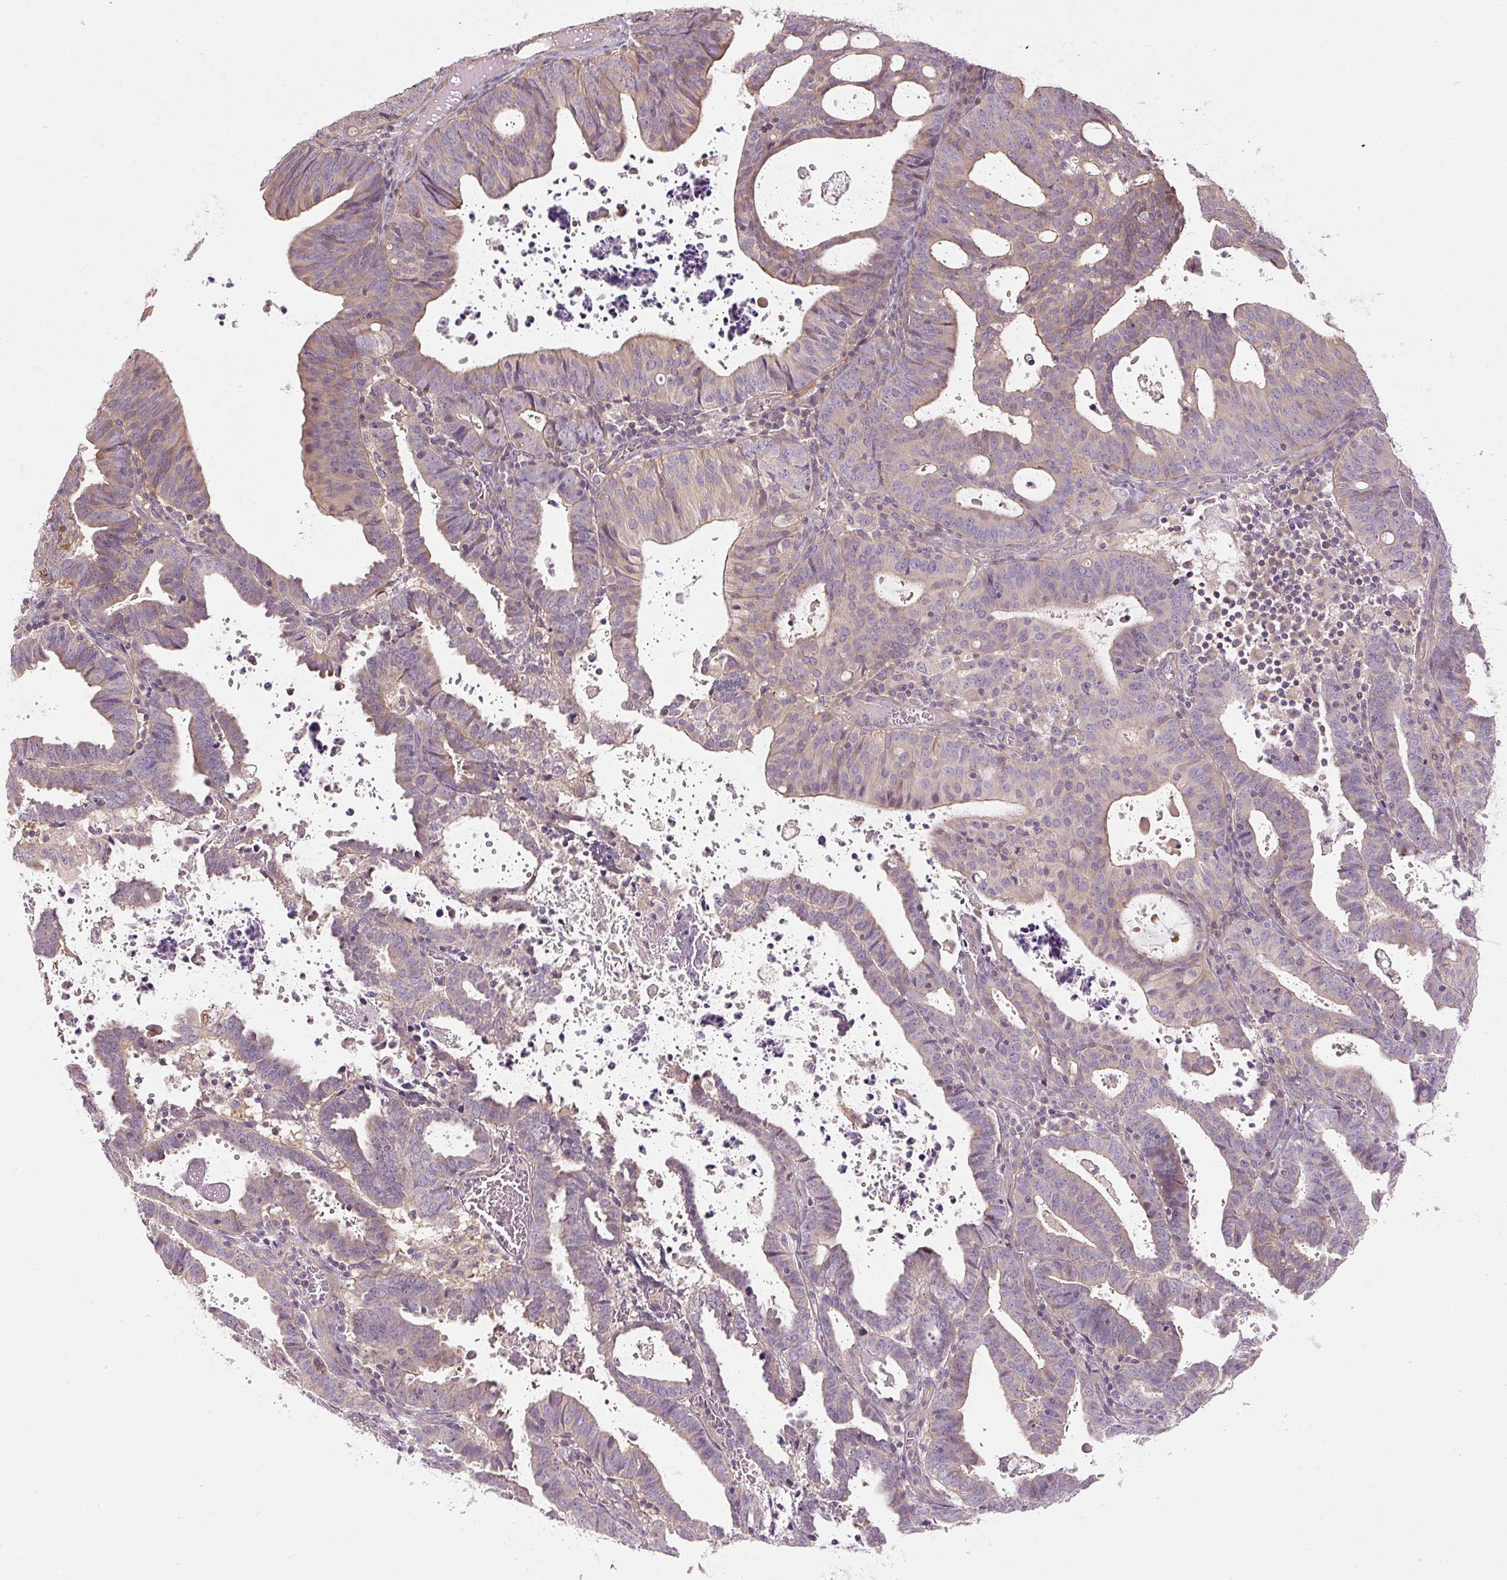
{"staining": {"intensity": "weak", "quantity": "<25%", "location": "cytoplasmic/membranous"}, "tissue": "endometrial cancer", "cell_type": "Tumor cells", "image_type": "cancer", "snomed": [{"axis": "morphology", "description": "Adenocarcinoma, NOS"}, {"axis": "topography", "description": "Uterus"}], "caption": "Immunohistochemistry (IHC) of endometrial cancer displays no positivity in tumor cells. The staining is performed using DAB (3,3'-diaminobenzidine) brown chromogen with nuclei counter-stained in using hematoxylin.", "gene": "RB1CC1", "patient": {"sex": "female", "age": 83}}